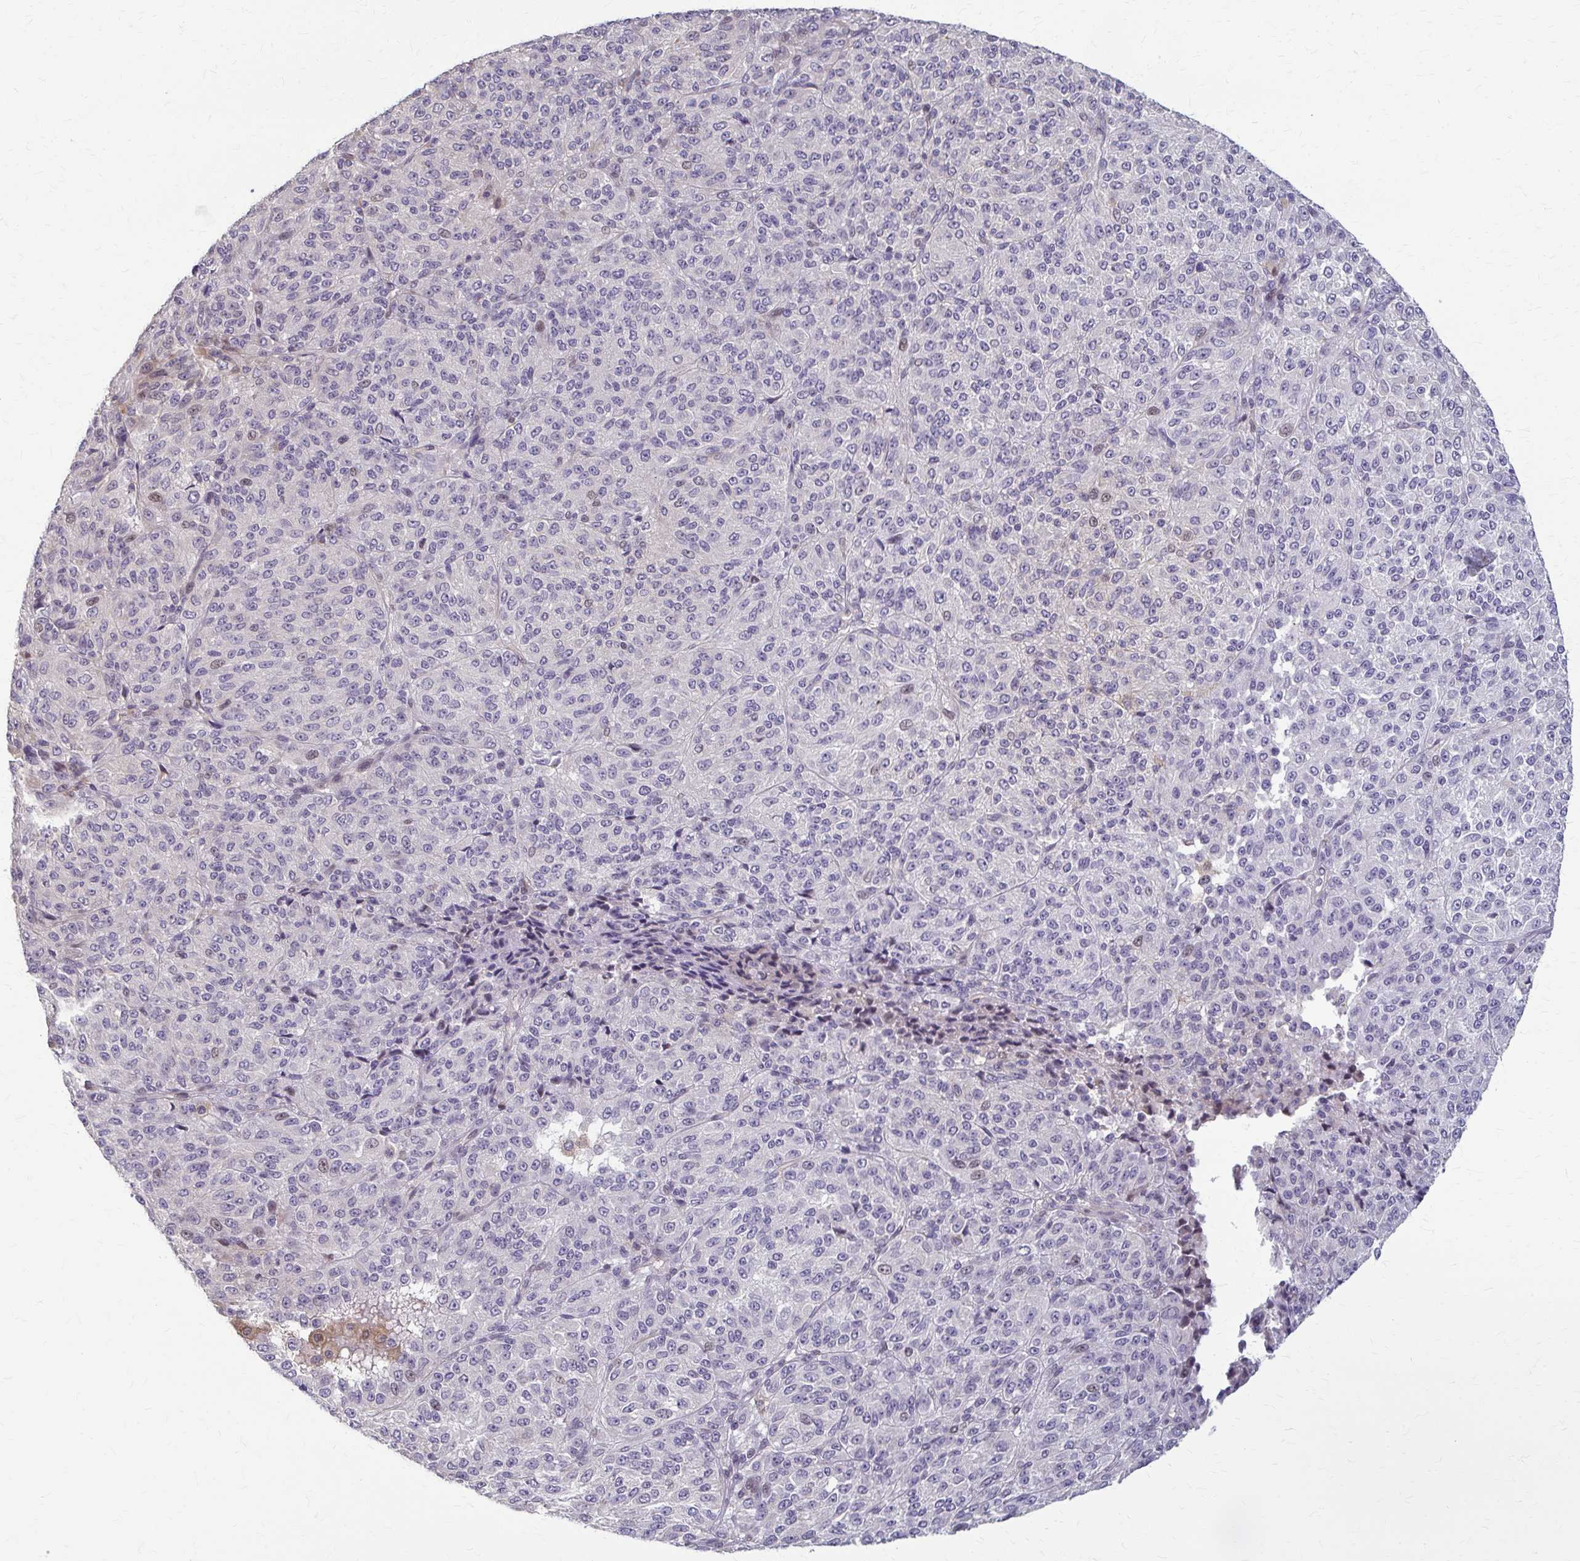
{"staining": {"intensity": "negative", "quantity": "none", "location": "none"}, "tissue": "melanoma", "cell_type": "Tumor cells", "image_type": "cancer", "snomed": [{"axis": "morphology", "description": "Malignant melanoma, Metastatic site"}, {"axis": "topography", "description": "Brain"}], "caption": "A high-resolution image shows IHC staining of malignant melanoma (metastatic site), which exhibits no significant positivity in tumor cells.", "gene": "ZNF34", "patient": {"sex": "female", "age": 56}}